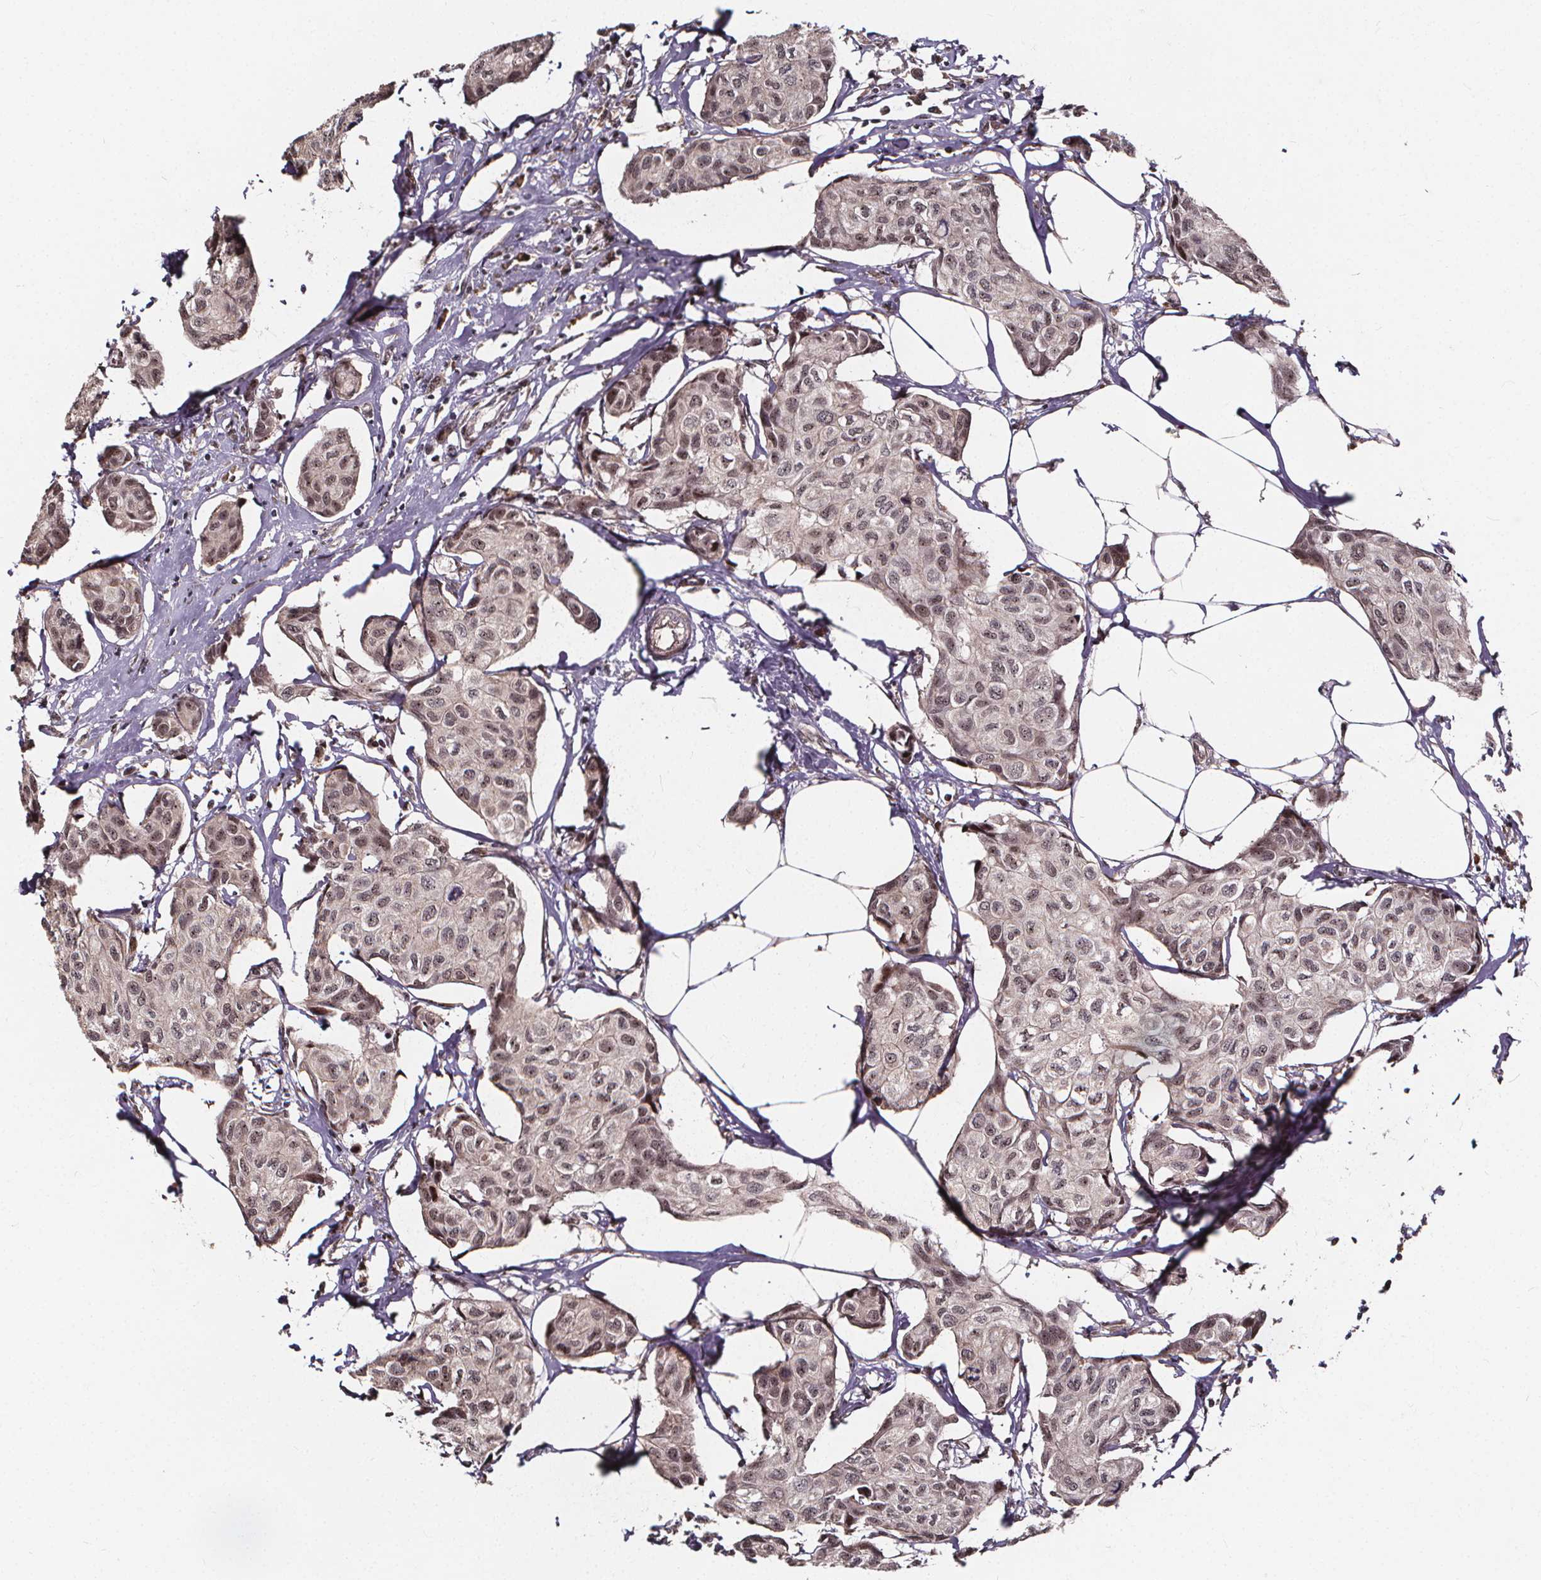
{"staining": {"intensity": "weak", "quantity": "25%-75%", "location": "nuclear"}, "tissue": "breast cancer", "cell_type": "Tumor cells", "image_type": "cancer", "snomed": [{"axis": "morphology", "description": "Duct carcinoma"}, {"axis": "topography", "description": "Breast"}], "caption": "This is a histology image of immunohistochemistry (IHC) staining of intraductal carcinoma (breast), which shows weak expression in the nuclear of tumor cells.", "gene": "DDIT3", "patient": {"sex": "female", "age": 80}}